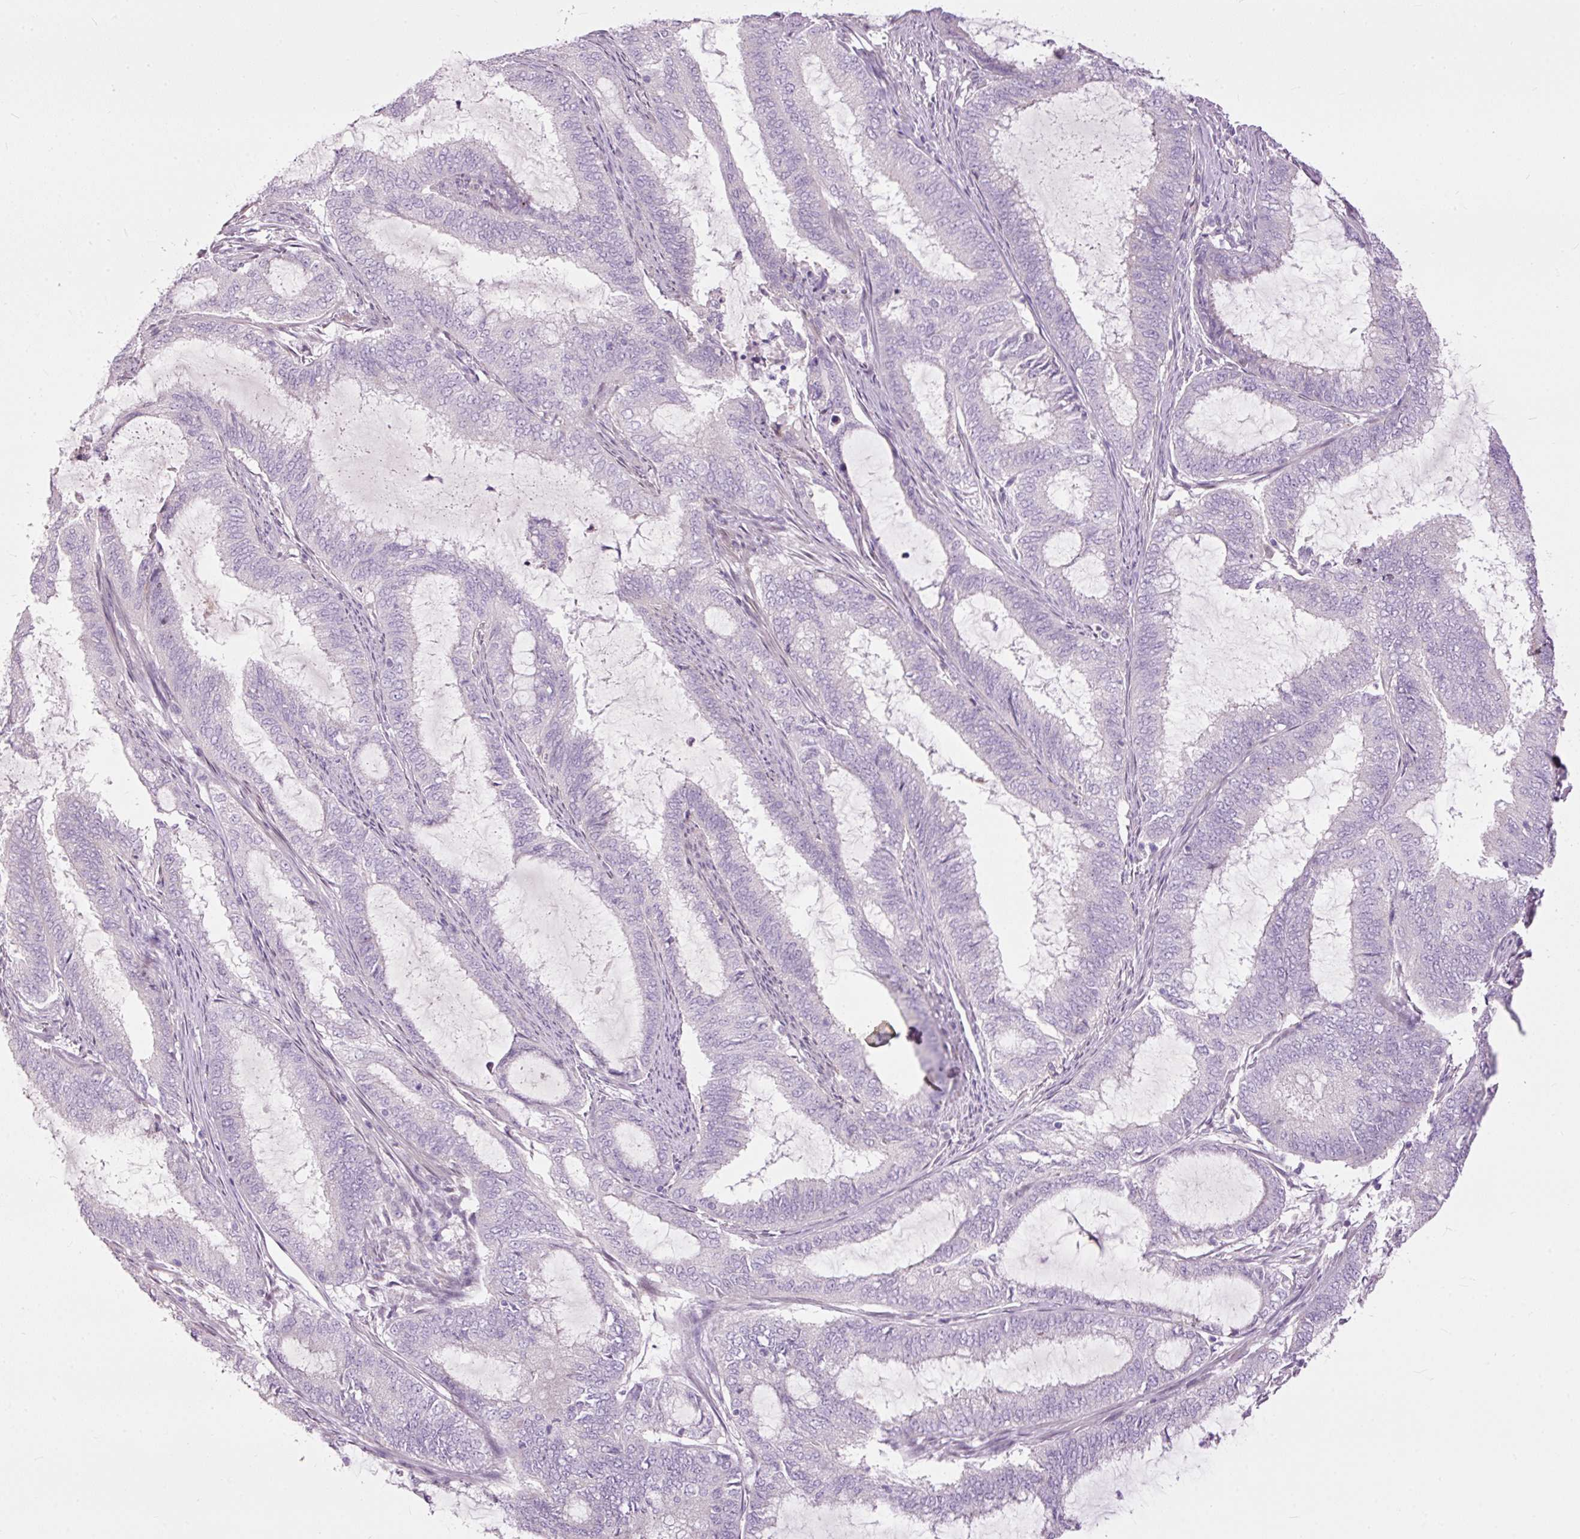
{"staining": {"intensity": "negative", "quantity": "none", "location": "none"}, "tissue": "endometrial cancer", "cell_type": "Tumor cells", "image_type": "cancer", "snomed": [{"axis": "morphology", "description": "Adenocarcinoma, NOS"}, {"axis": "topography", "description": "Endometrium"}], "caption": "An immunohistochemistry (IHC) image of adenocarcinoma (endometrial) is shown. There is no staining in tumor cells of adenocarcinoma (endometrial).", "gene": "FCRL4", "patient": {"sex": "female", "age": 51}}